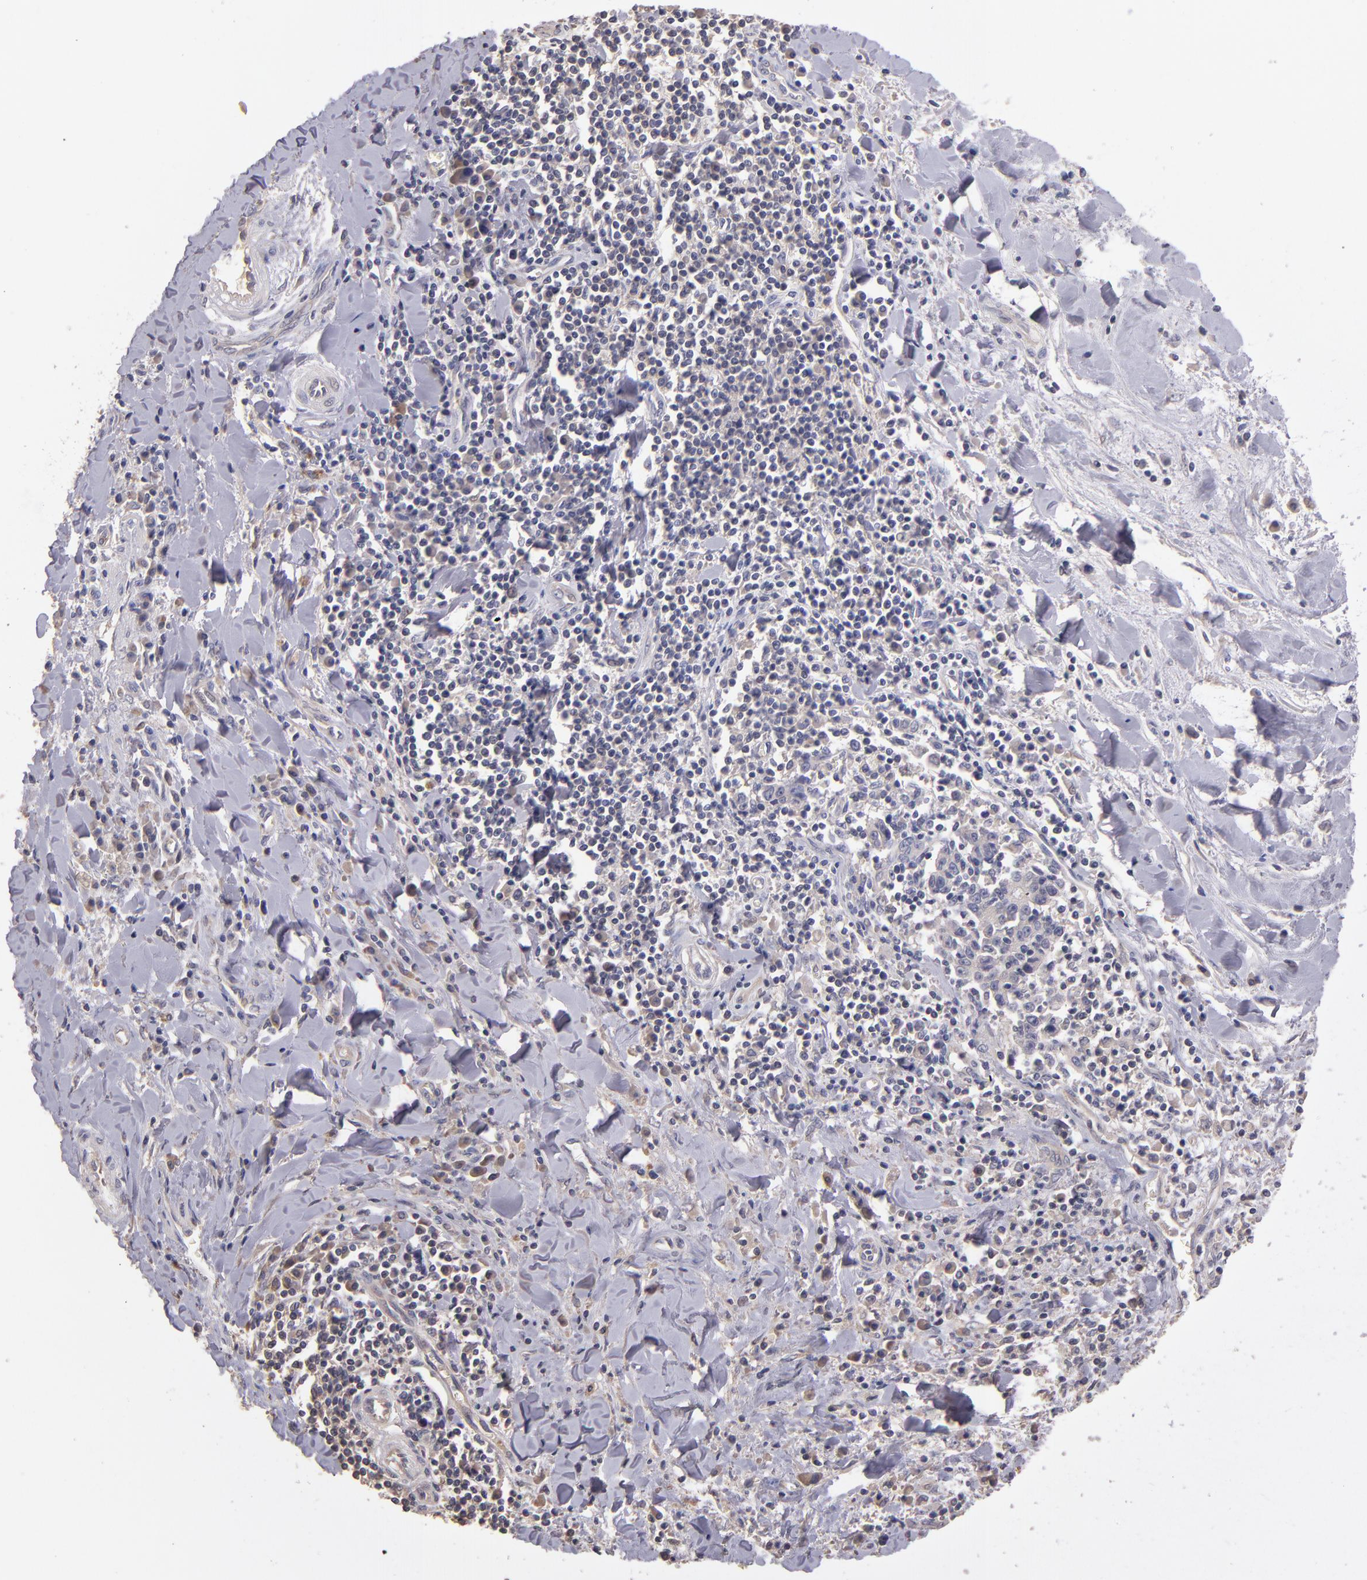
{"staining": {"intensity": "negative", "quantity": "none", "location": "none"}, "tissue": "liver cancer", "cell_type": "Tumor cells", "image_type": "cancer", "snomed": [{"axis": "morphology", "description": "Cholangiocarcinoma"}, {"axis": "topography", "description": "Liver"}], "caption": "The histopathology image displays no staining of tumor cells in liver cancer (cholangiocarcinoma).", "gene": "GNAZ", "patient": {"sex": "male", "age": 57}}